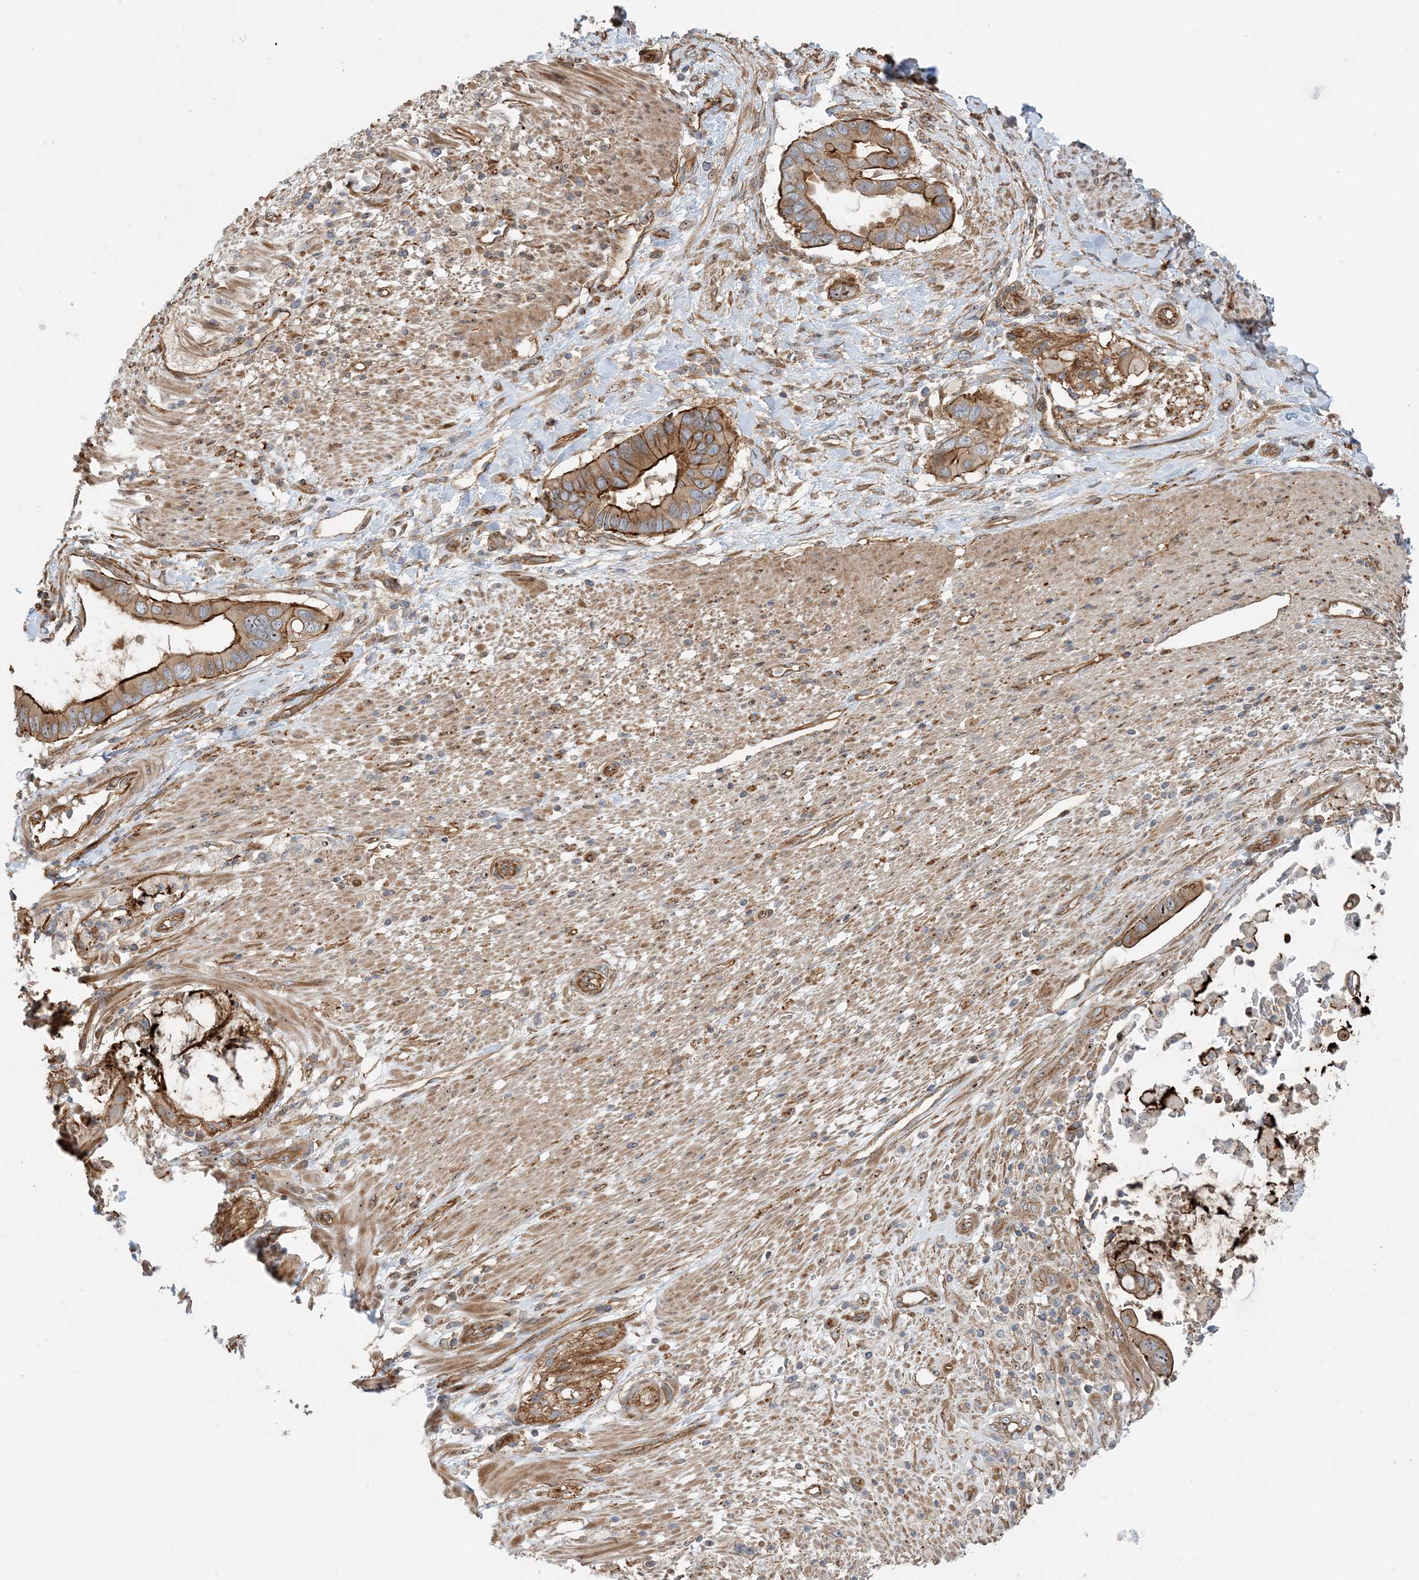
{"staining": {"intensity": "moderate", "quantity": ">75%", "location": "cytoplasmic/membranous"}, "tissue": "pancreatic cancer", "cell_type": "Tumor cells", "image_type": "cancer", "snomed": [{"axis": "morphology", "description": "Adenocarcinoma, NOS"}, {"axis": "topography", "description": "Pancreas"}], "caption": "Immunohistochemistry micrograph of pancreatic cancer (adenocarcinoma) stained for a protein (brown), which demonstrates medium levels of moderate cytoplasmic/membranous positivity in approximately >75% of tumor cells.", "gene": "MYL5", "patient": {"sex": "male", "age": 68}}